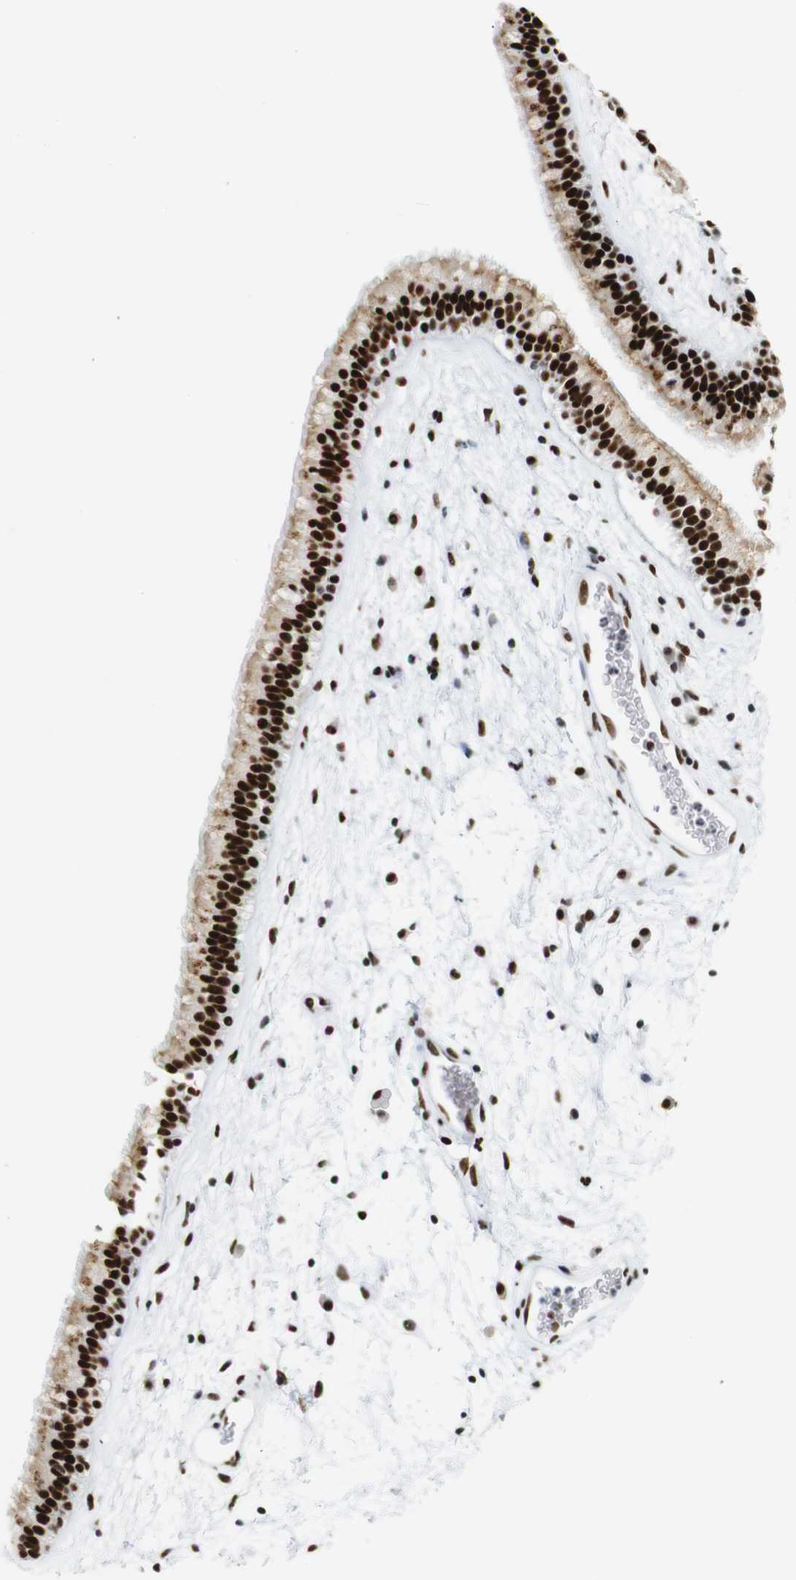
{"staining": {"intensity": "strong", "quantity": ">75%", "location": "cytoplasmic/membranous,nuclear"}, "tissue": "nasopharynx", "cell_type": "Respiratory epithelial cells", "image_type": "normal", "snomed": [{"axis": "morphology", "description": "Normal tissue, NOS"}, {"axis": "morphology", "description": "Inflammation, NOS"}, {"axis": "topography", "description": "Nasopharynx"}], "caption": "Unremarkable nasopharynx demonstrates strong cytoplasmic/membranous,nuclear staining in approximately >75% of respiratory epithelial cells.", "gene": "TRA2B", "patient": {"sex": "male", "age": 48}}